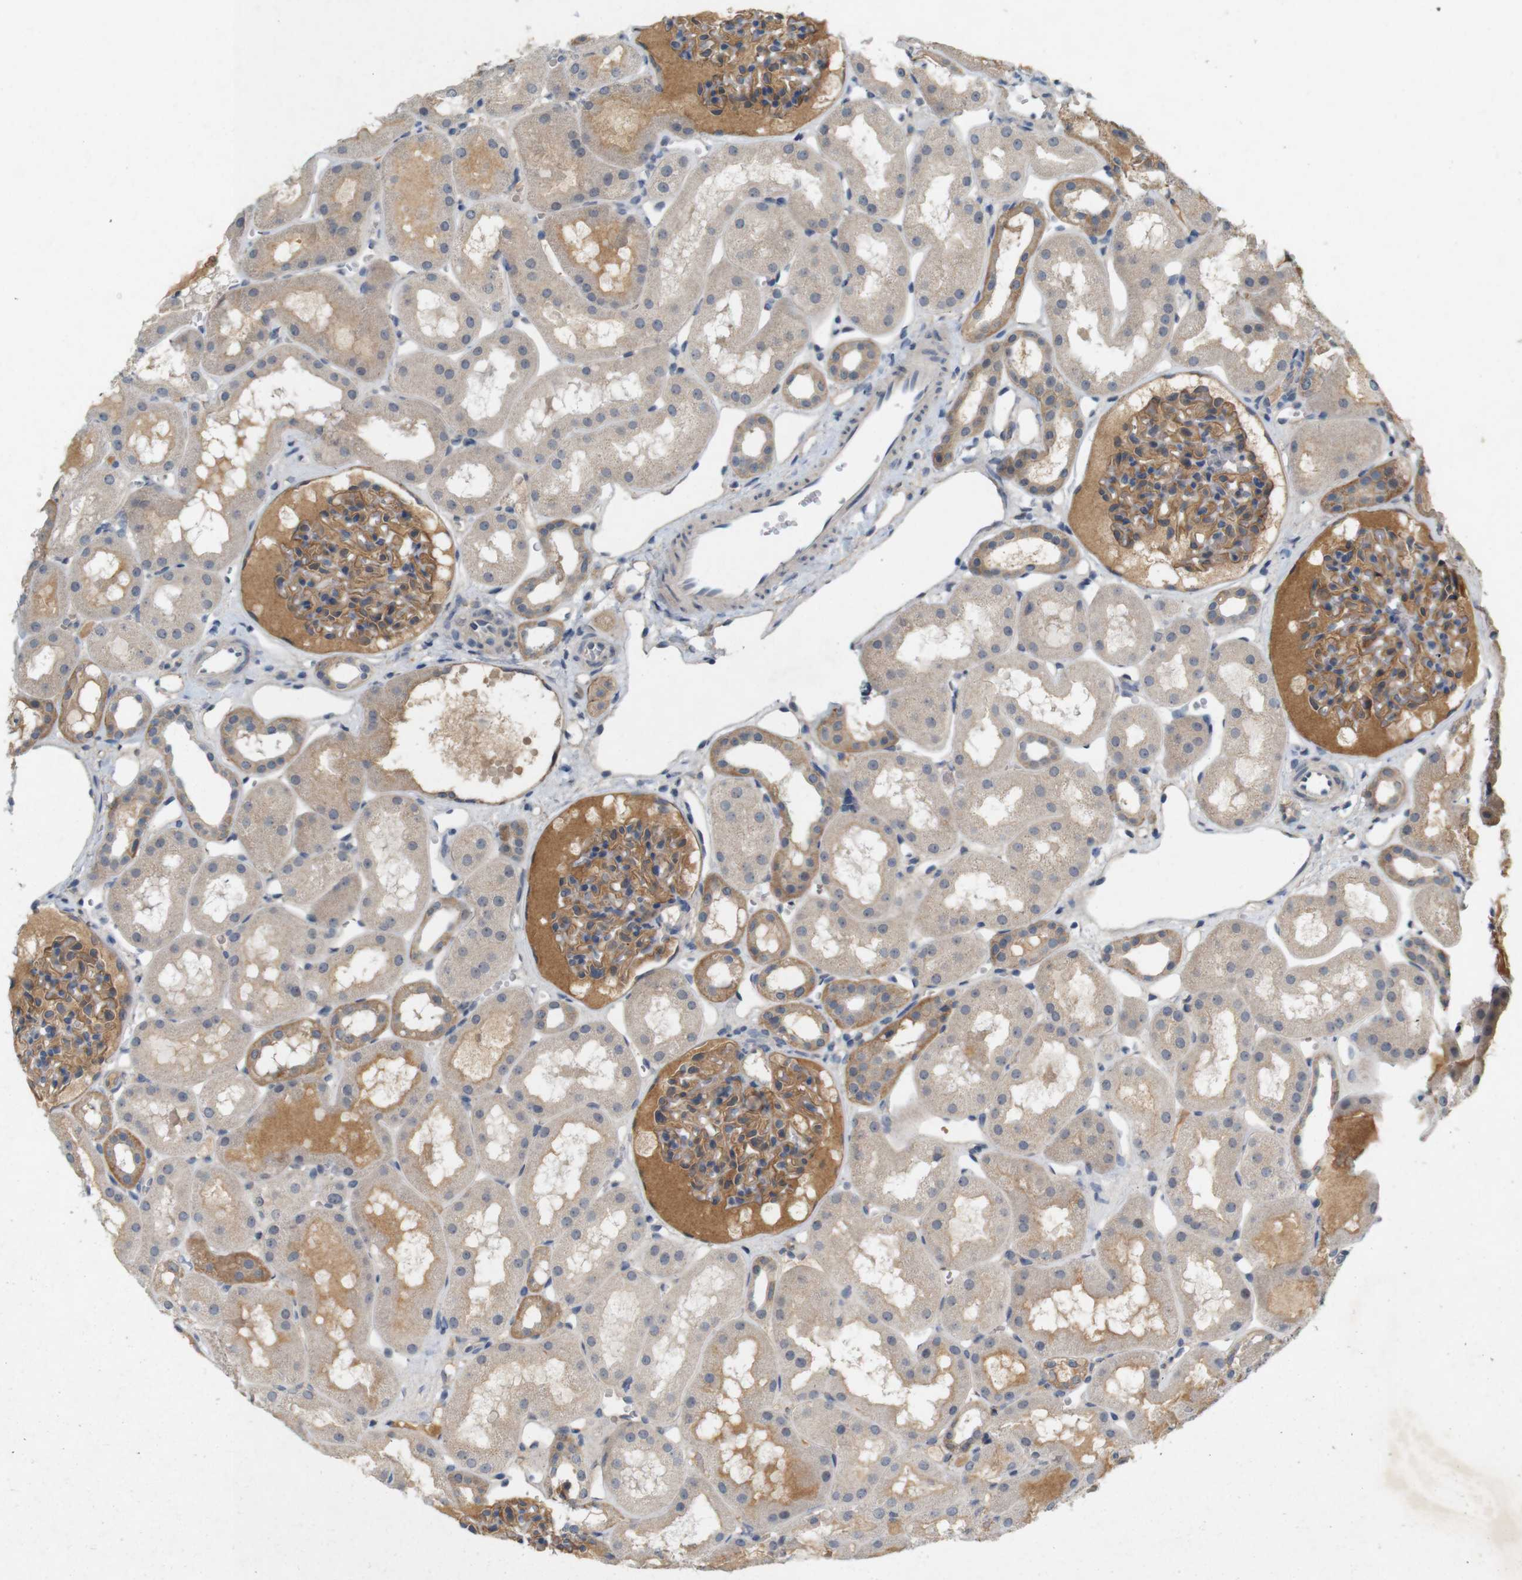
{"staining": {"intensity": "moderate", "quantity": ">75%", "location": "cytoplasmic/membranous"}, "tissue": "kidney", "cell_type": "Cells in glomeruli", "image_type": "normal", "snomed": [{"axis": "morphology", "description": "Normal tissue, NOS"}, {"axis": "topography", "description": "Kidney"}, {"axis": "topography", "description": "Urinary bladder"}], "caption": "DAB (3,3'-diaminobenzidine) immunohistochemical staining of normal kidney shows moderate cytoplasmic/membranous protein positivity in about >75% of cells in glomeruli.", "gene": "PVR", "patient": {"sex": "male", "age": 16}}